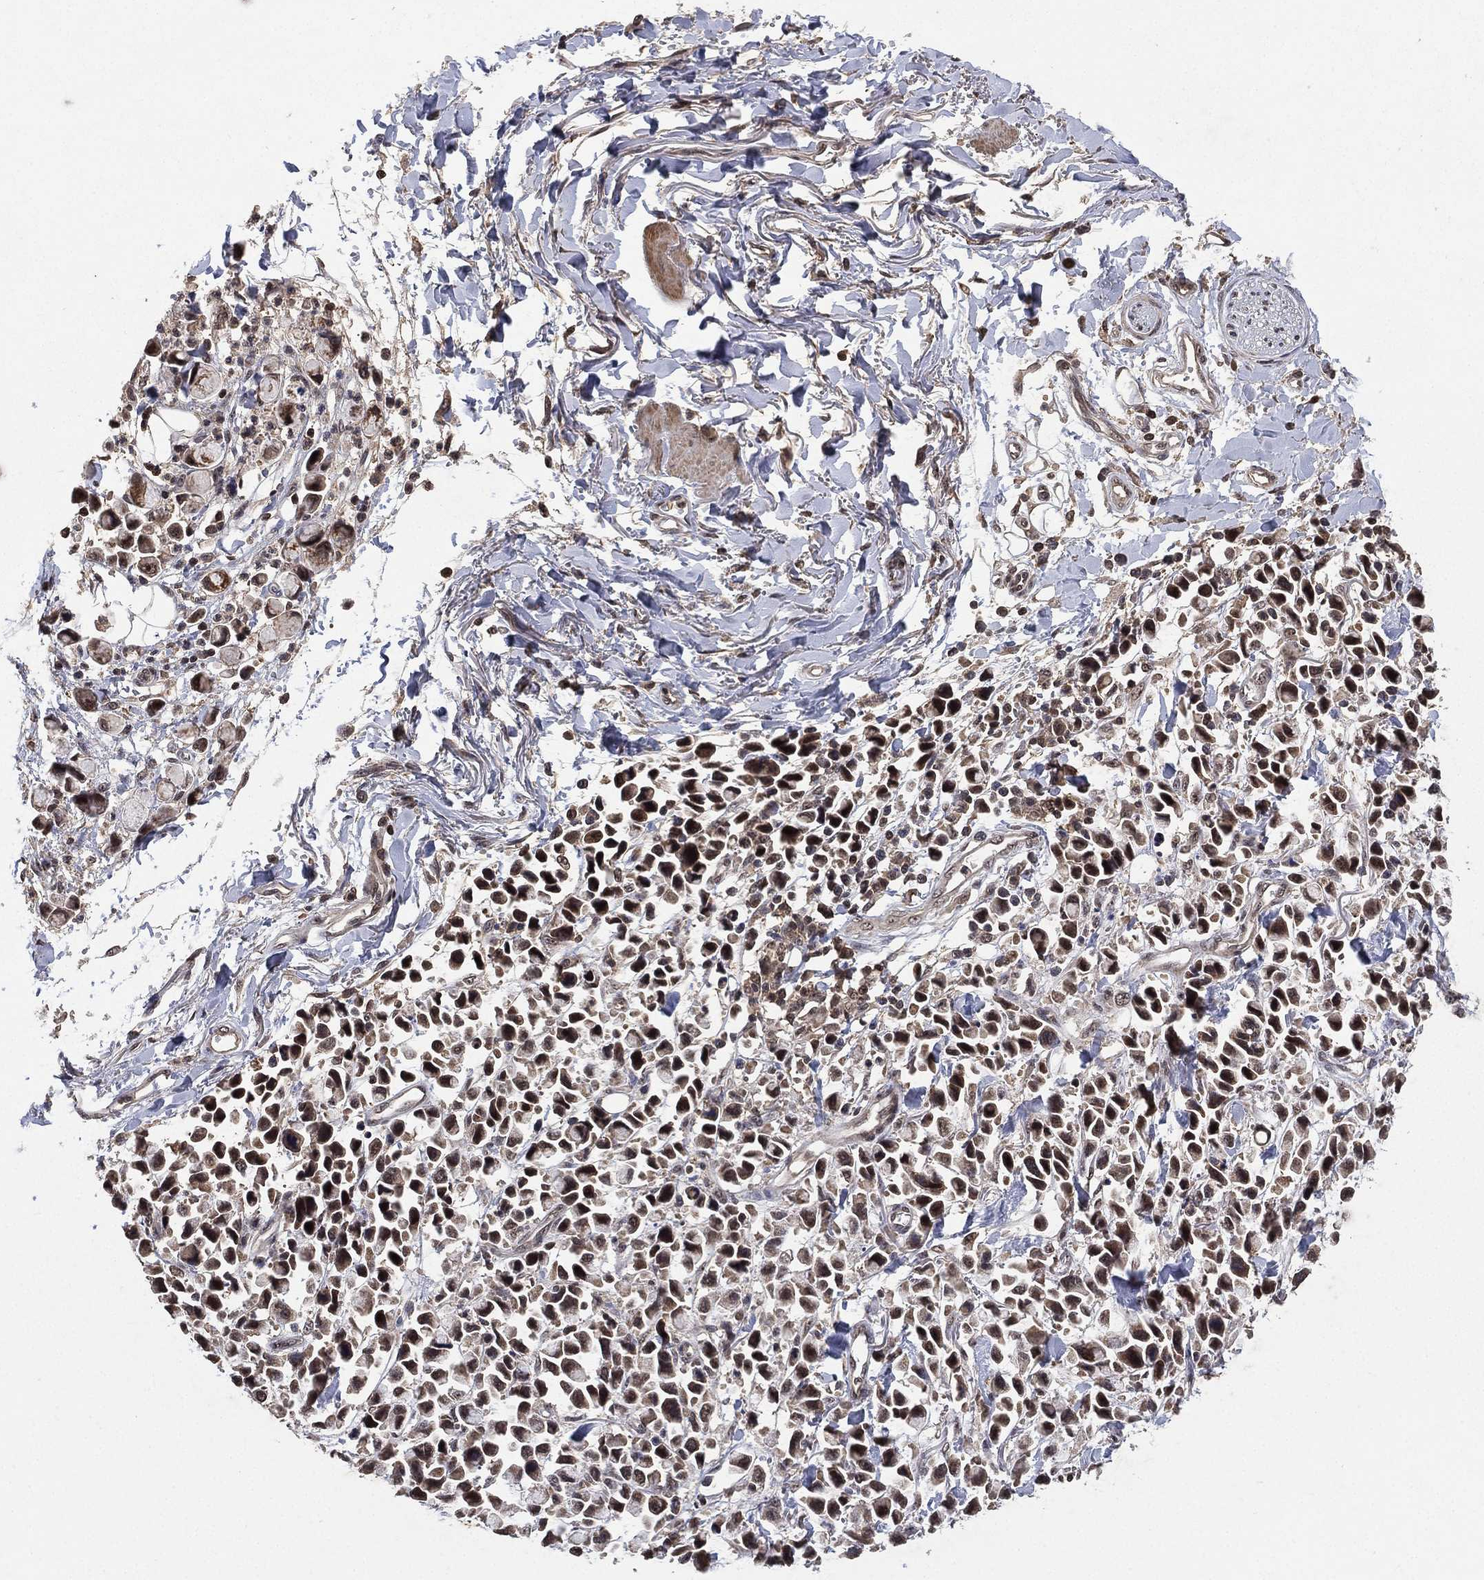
{"staining": {"intensity": "strong", "quantity": "25%-75%", "location": "cytoplasmic/membranous,nuclear"}, "tissue": "stomach cancer", "cell_type": "Tumor cells", "image_type": "cancer", "snomed": [{"axis": "morphology", "description": "Adenocarcinoma, NOS"}, {"axis": "topography", "description": "Stomach"}], "caption": "Immunohistochemistry image of human stomach cancer (adenocarcinoma) stained for a protein (brown), which displays high levels of strong cytoplasmic/membranous and nuclear positivity in about 25%-75% of tumor cells.", "gene": "NELFCD", "patient": {"sex": "female", "age": 81}}